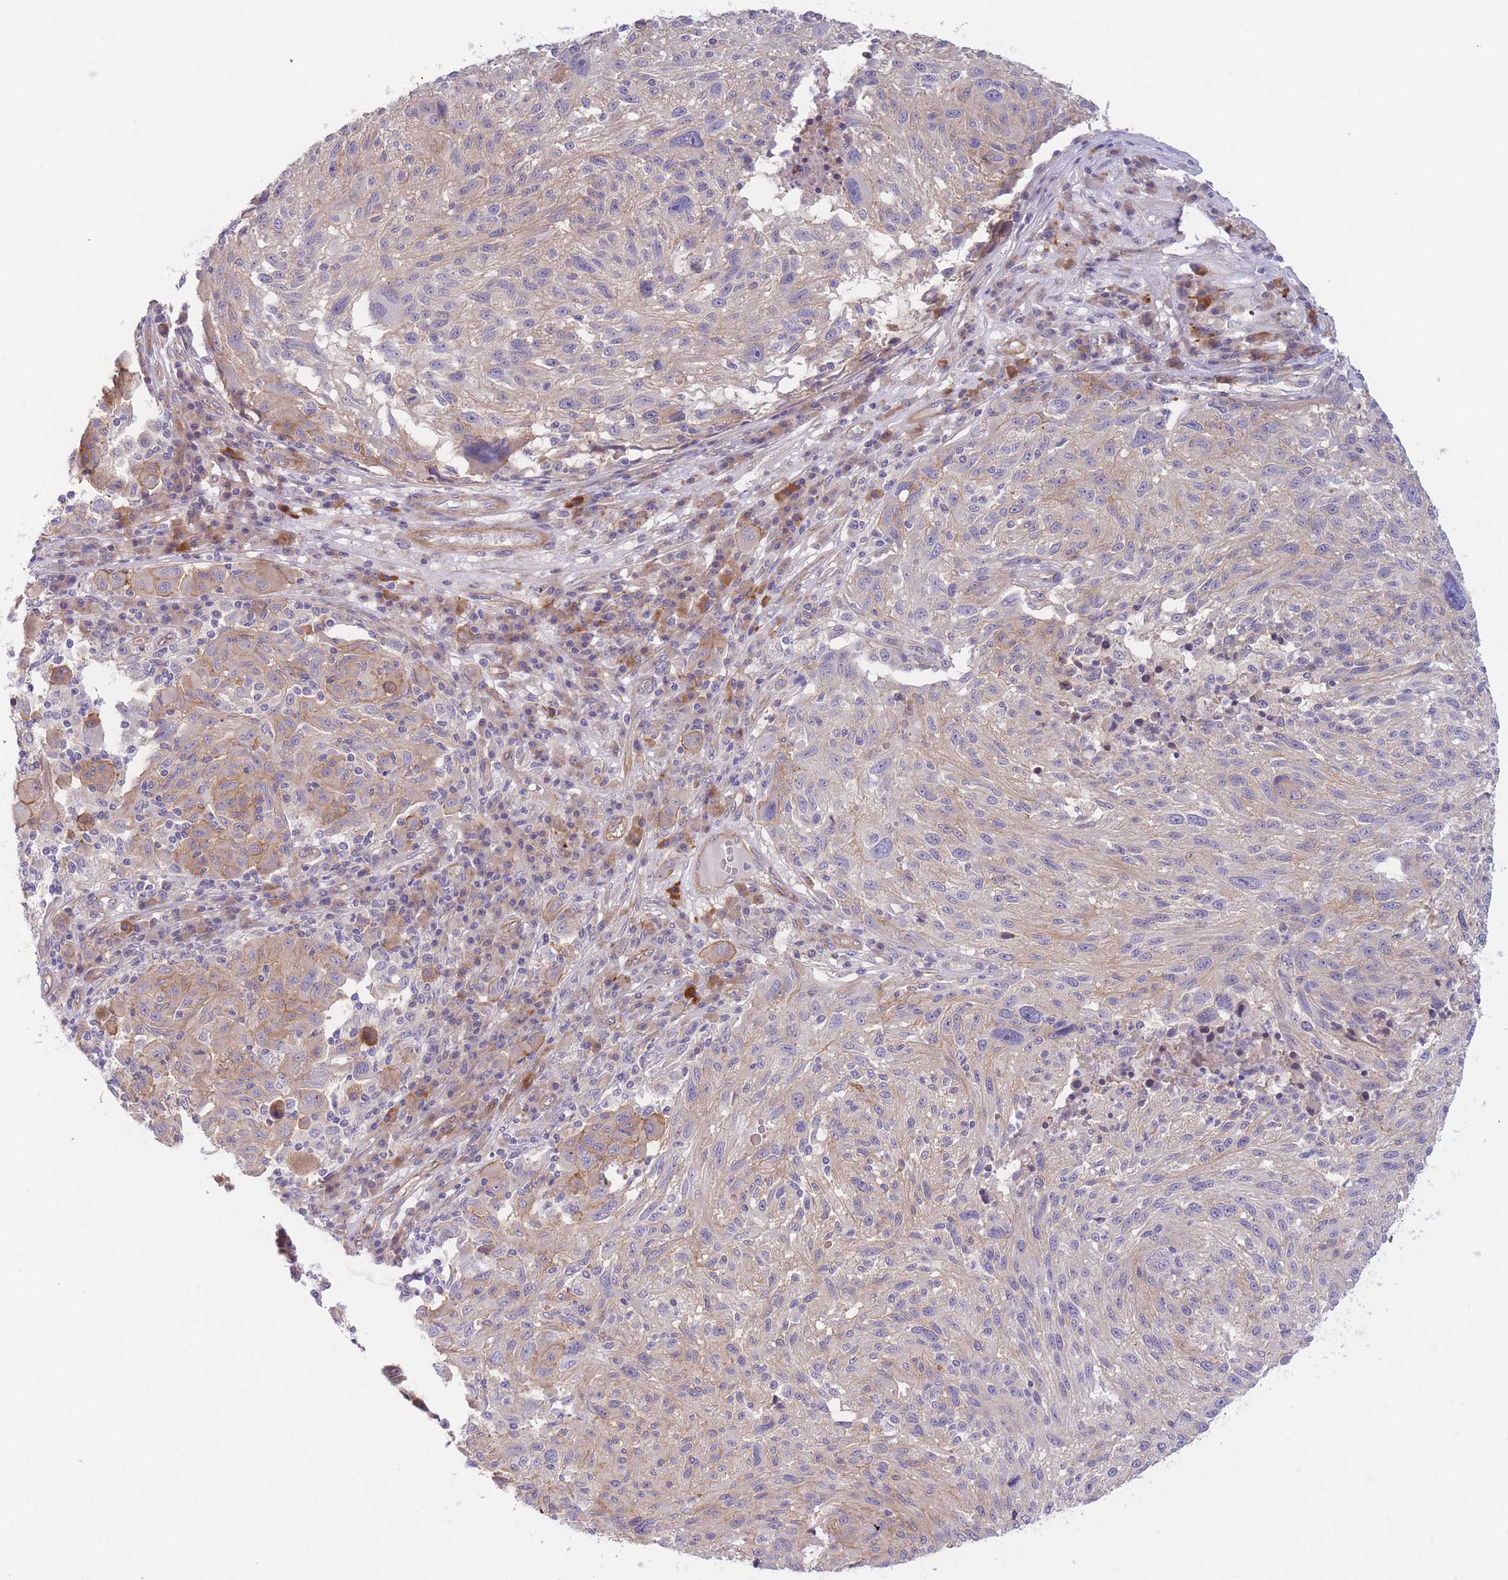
{"staining": {"intensity": "moderate", "quantity": "25%-75%", "location": "cytoplasmic/membranous"}, "tissue": "melanoma", "cell_type": "Tumor cells", "image_type": "cancer", "snomed": [{"axis": "morphology", "description": "Malignant melanoma, NOS"}, {"axis": "topography", "description": "Skin"}], "caption": "Melanoma stained with a protein marker demonstrates moderate staining in tumor cells.", "gene": "WDR93", "patient": {"sex": "male", "age": 53}}